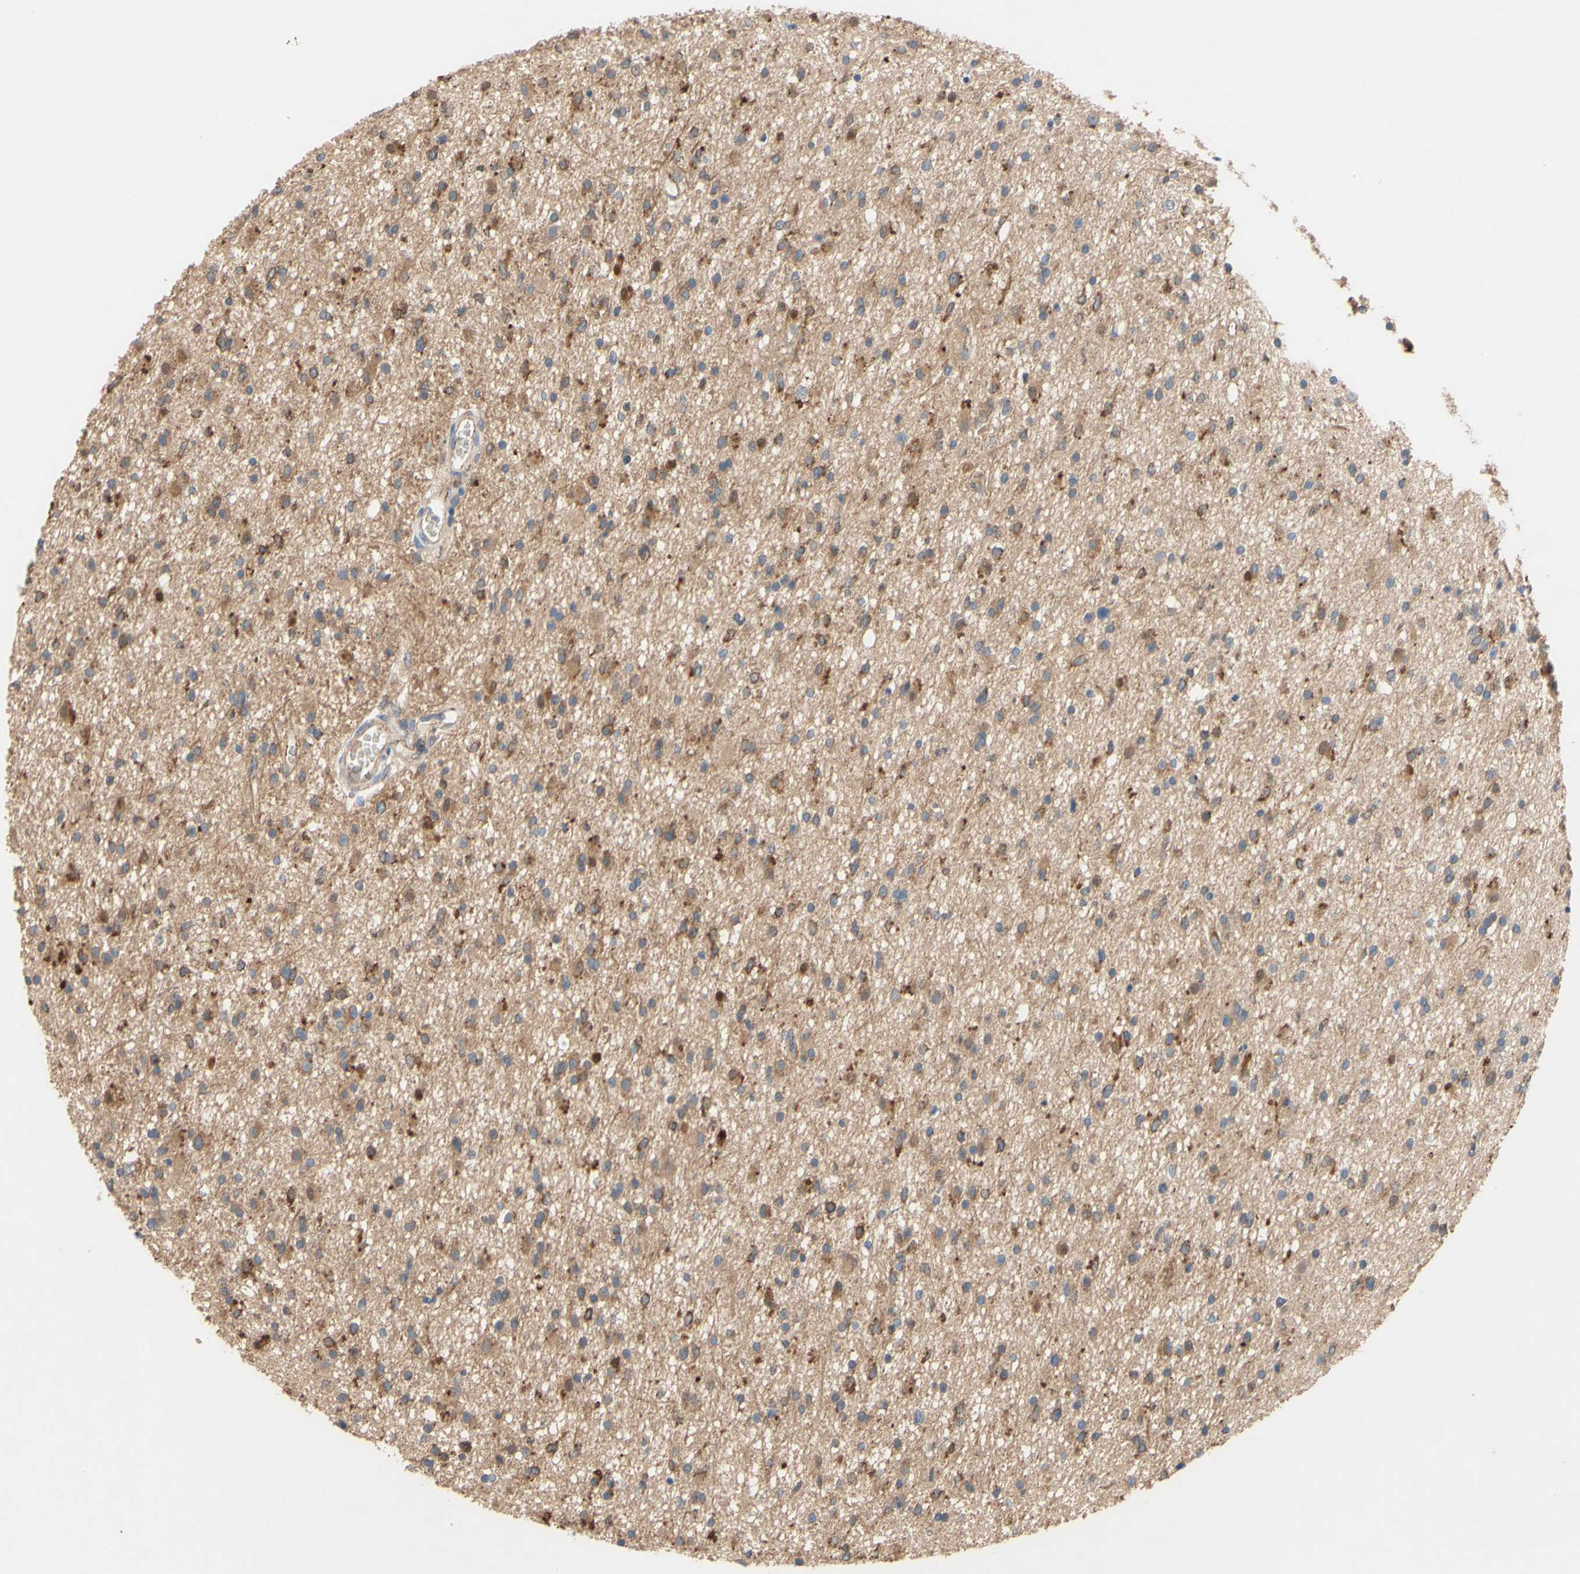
{"staining": {"intensity": "moderate", "quantity": "25%-75%", "location": "cytoplasmic/membranous"}, "tissue": "glioma", "cell_type": "Tumor cells", "image_type": "cancer", "snomed": [{"axis": "morphology", "description": "Glioma, malignant, High grade"}, {"axis": "topography", "description": "Brain"}], "caption": "IHC of high-grade glioma (malignant) exhibits medium levels of moderate cytoplasmic/membranous expression in approximately 25%-75% of tumor cells.", "gene": "PDGFB", "patient": {"sex": "male", "age": 33}}